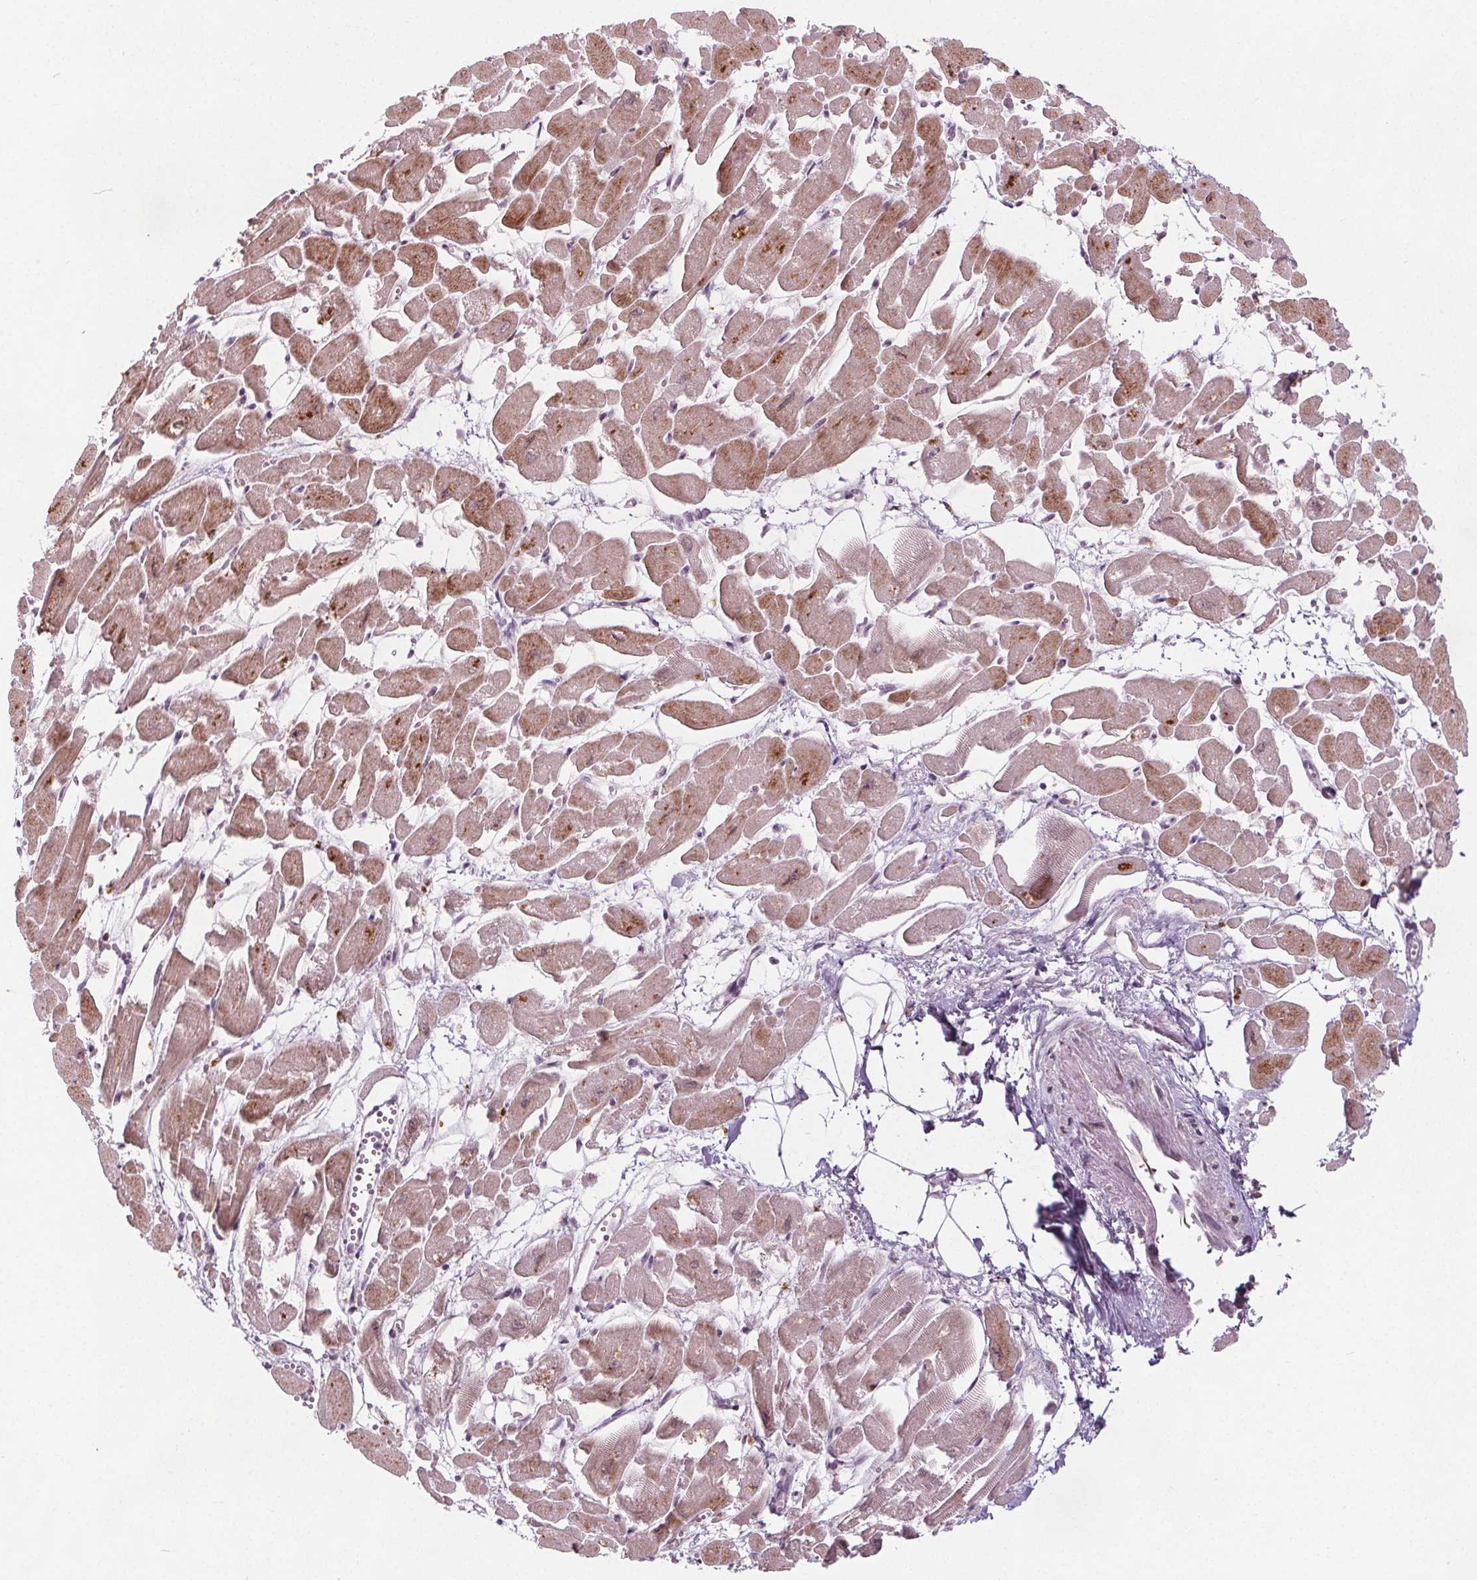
{"staining": {"intensity": "moderate", "quantity": "25%-75%", "location": "cytoplasmic/membranous,nuclear"}, "tissue": "heart muscle", "cell_type": "Cardiomyocytes", "image_type": "normal", "snomed": [{"axis": "morphology", "description": "Normal tissue, NOS"}, {"axis": "topography", "description": "Heart"}], "caption": "Immunohistochemistry (IHC) of unremarkable heart muscle shows medium levels of moderate cytoplasmic/membranous,nuclear positivity in approximately 25%-75% of cardiomyocytes. (DAB (3,3'-diaminobenzidine) IHC with brightfield microscopy, high magnification).", "gene": "TAF6L", "patient": {"sex": "female", "age": 52}}